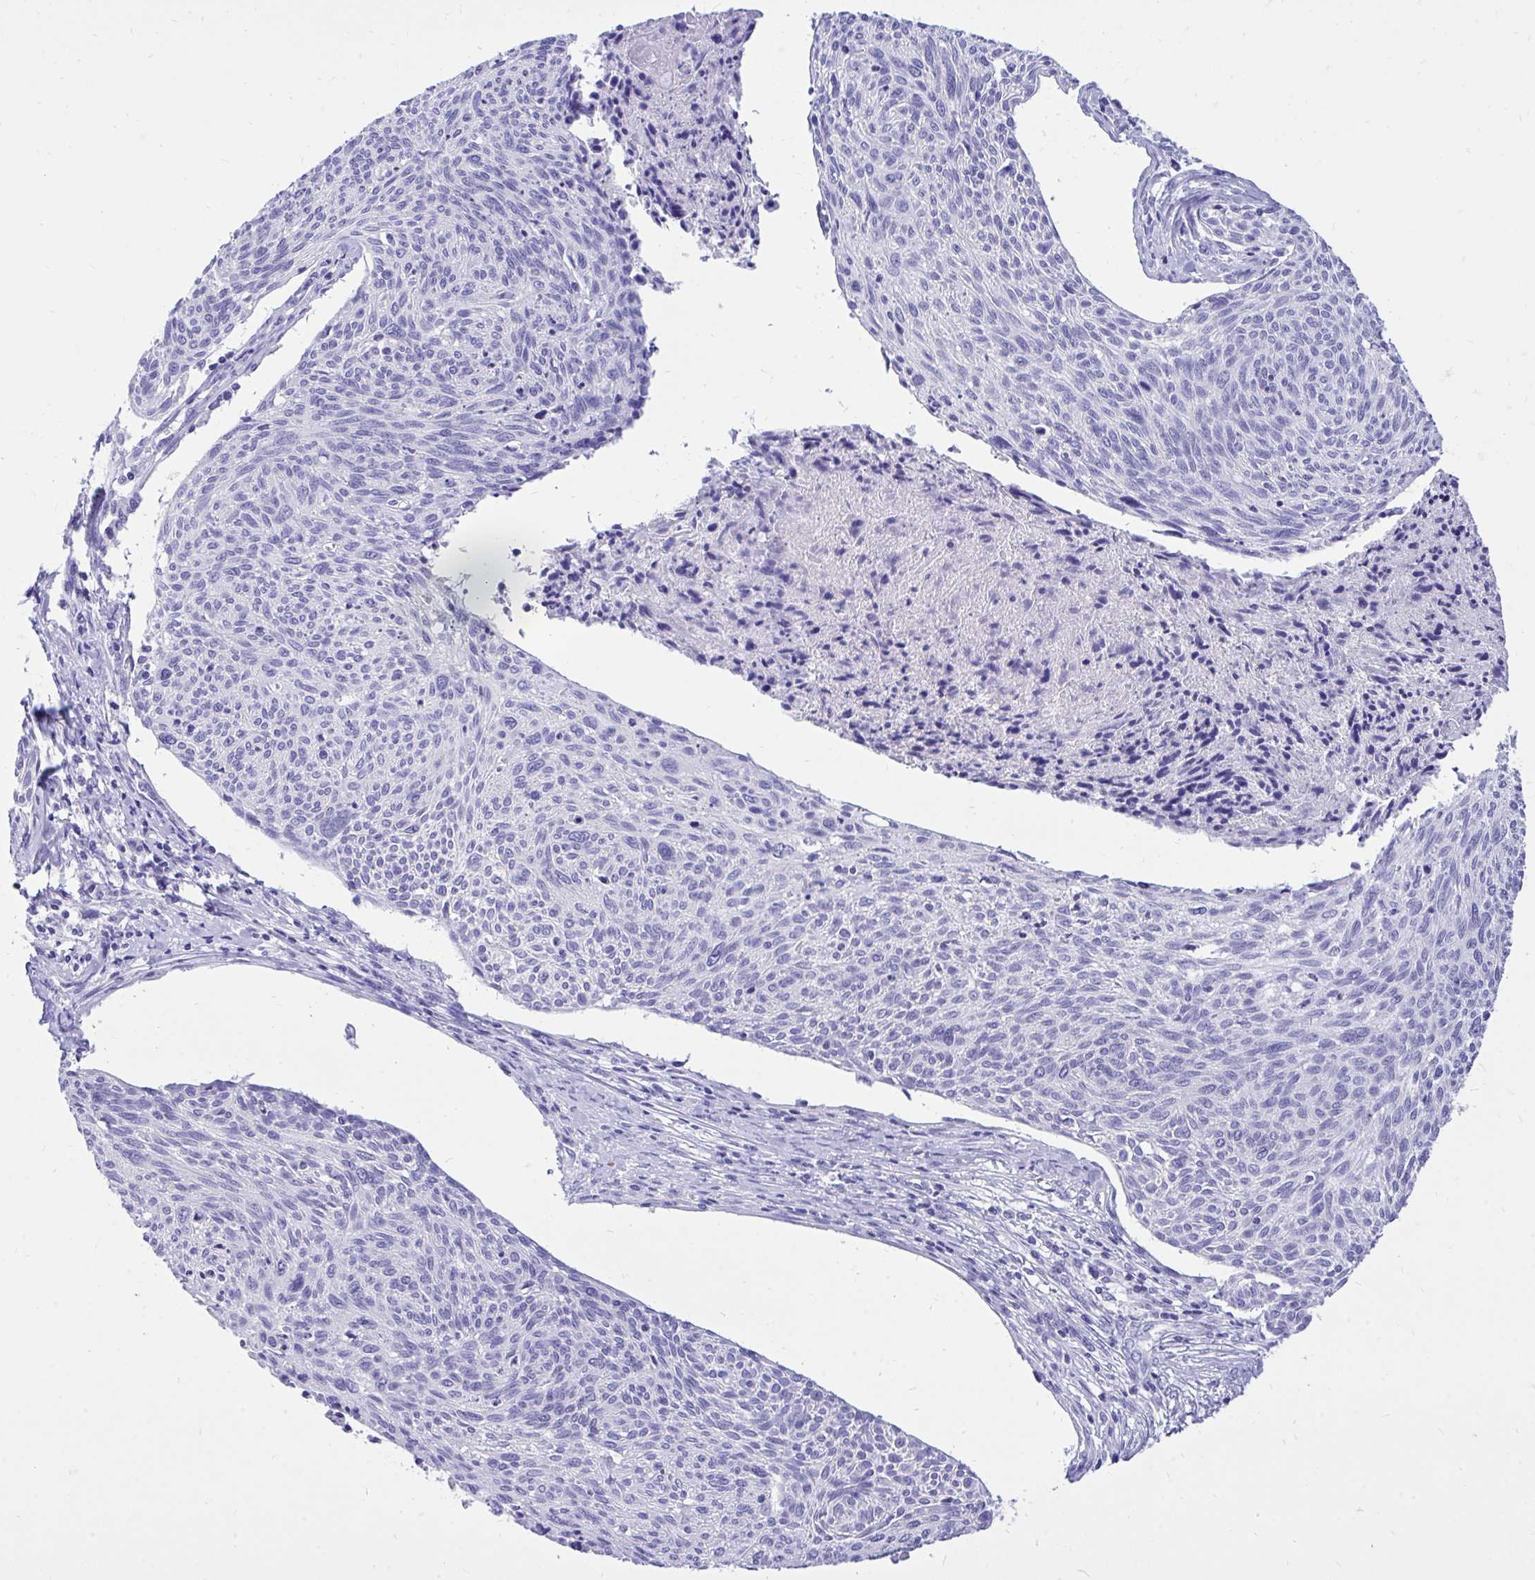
{"staining": {"intensity": "negative", "quantity": "none", "location": "none"}, "tissue": "cervical cancer", "cell_type": "Tumor cells", "image_type": "cancer", "snomed": [{"axis": "morphology", "description": "Squamous cell carcinoma, NOS"}, {"axis": "topography", "description": "Cervix"}], "caption": "High power microscopy image of an immunohistochemistry histopathology image of squamous cell carcinoma (cervical), revealing no significant expression in tumor cells. (DAB (3,3'-diaminobenzidine) immunohistochemistry, high magnification).", "gene": "MON1A", "patient": {"sex": "female", "age": 49}}